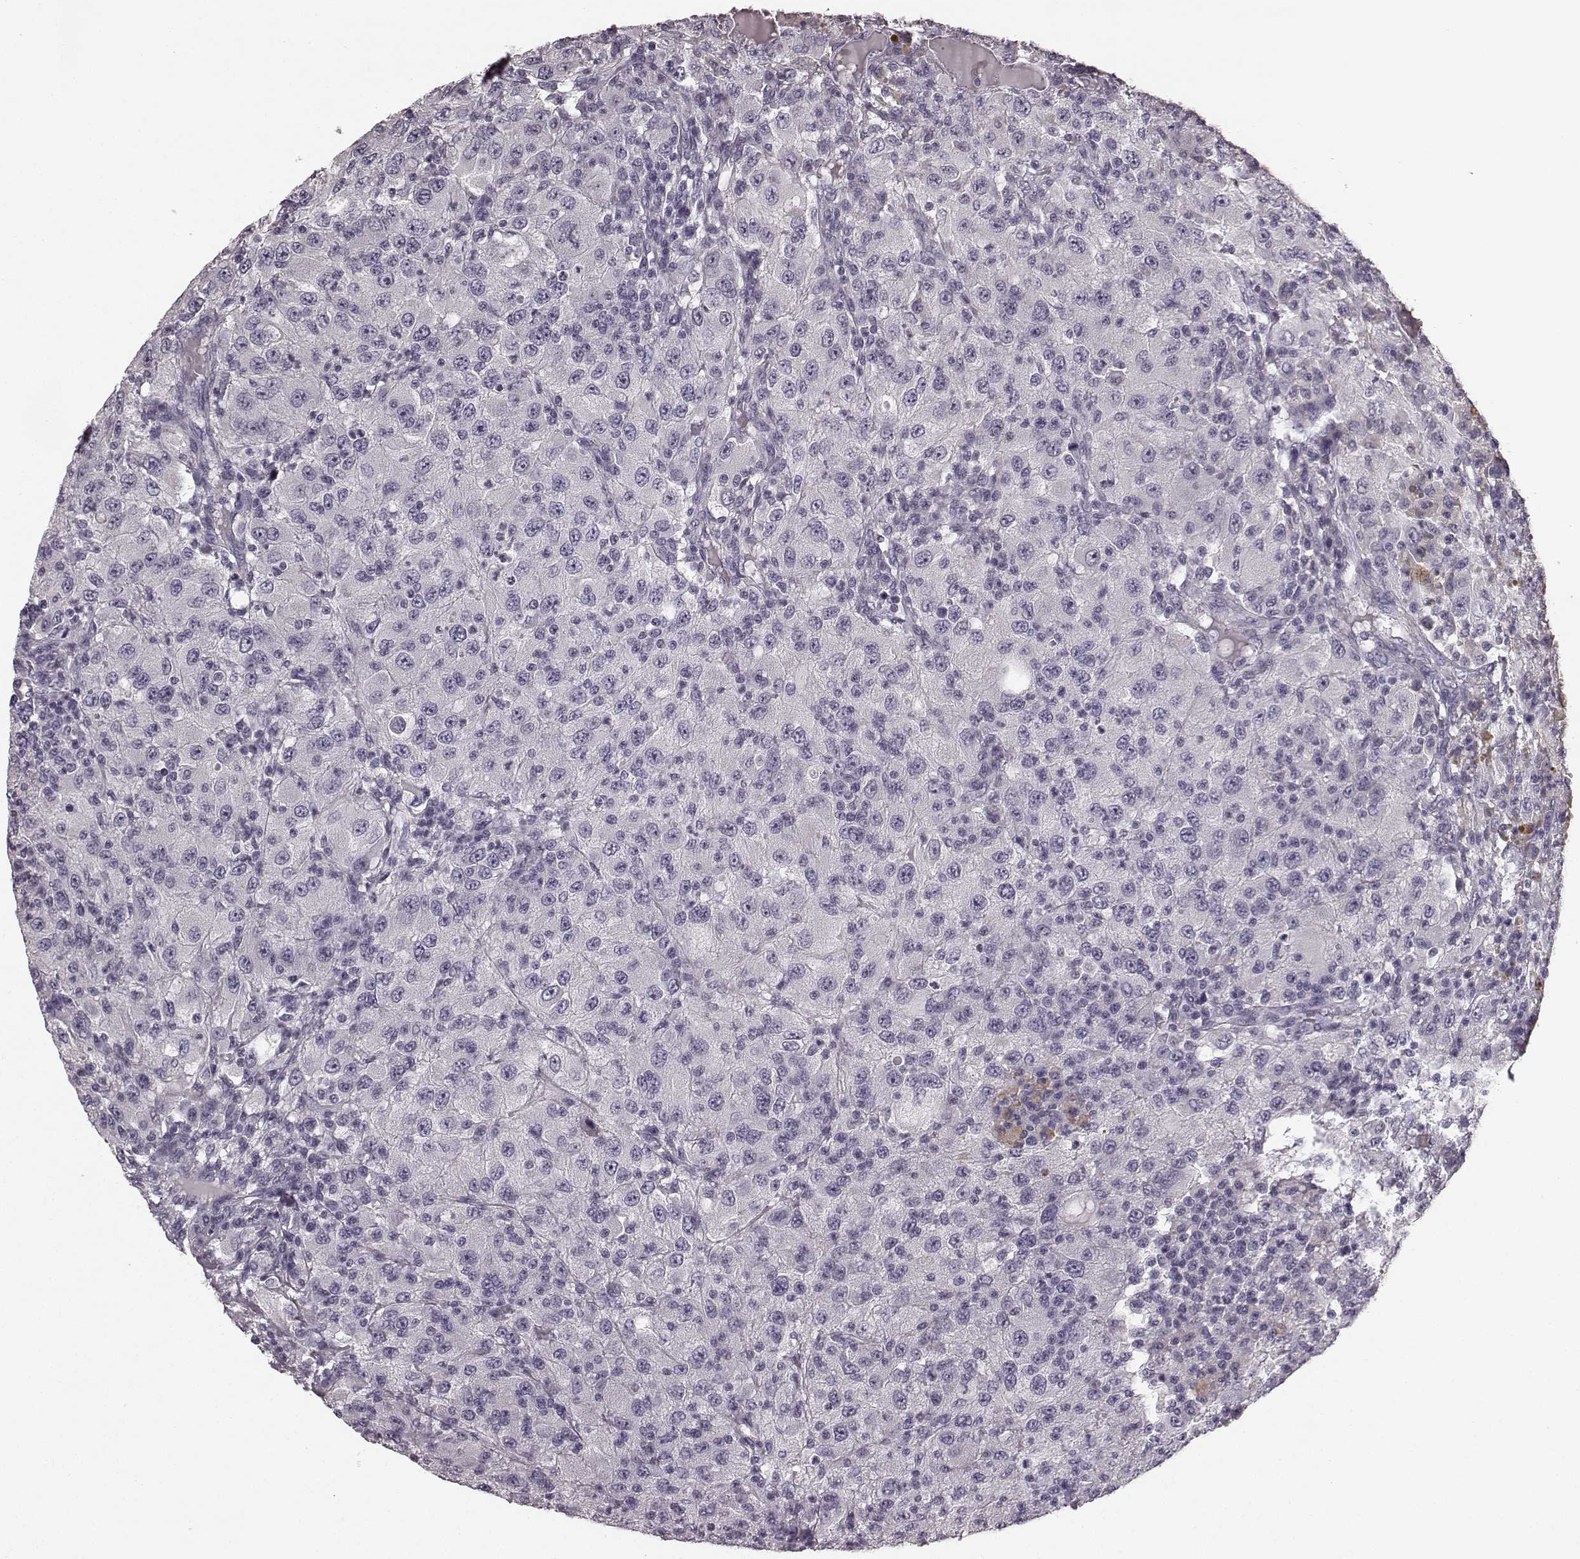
{"staining": {"intensity": "negative", "quantity": "none", "location": "none"}, "tissue": "renal cancer", "cell_type": "Tumor cells", "image_type": "cancer", "snomed": [{"axis": "morphology", "description": "Adenocarcinoma, NOS"}, {"axis": "topography", "description": "Kidney"}], "caption": "IHC of human adenocarcinoma (renal) reveals no expression in tumor cells. (Brightfield microscopy of DAB (3,3'-diaminobenzidine) immunohistochemistry at high magnification).", "gene": "RIT2", "patient": {"sex": "female", "age": 67}}